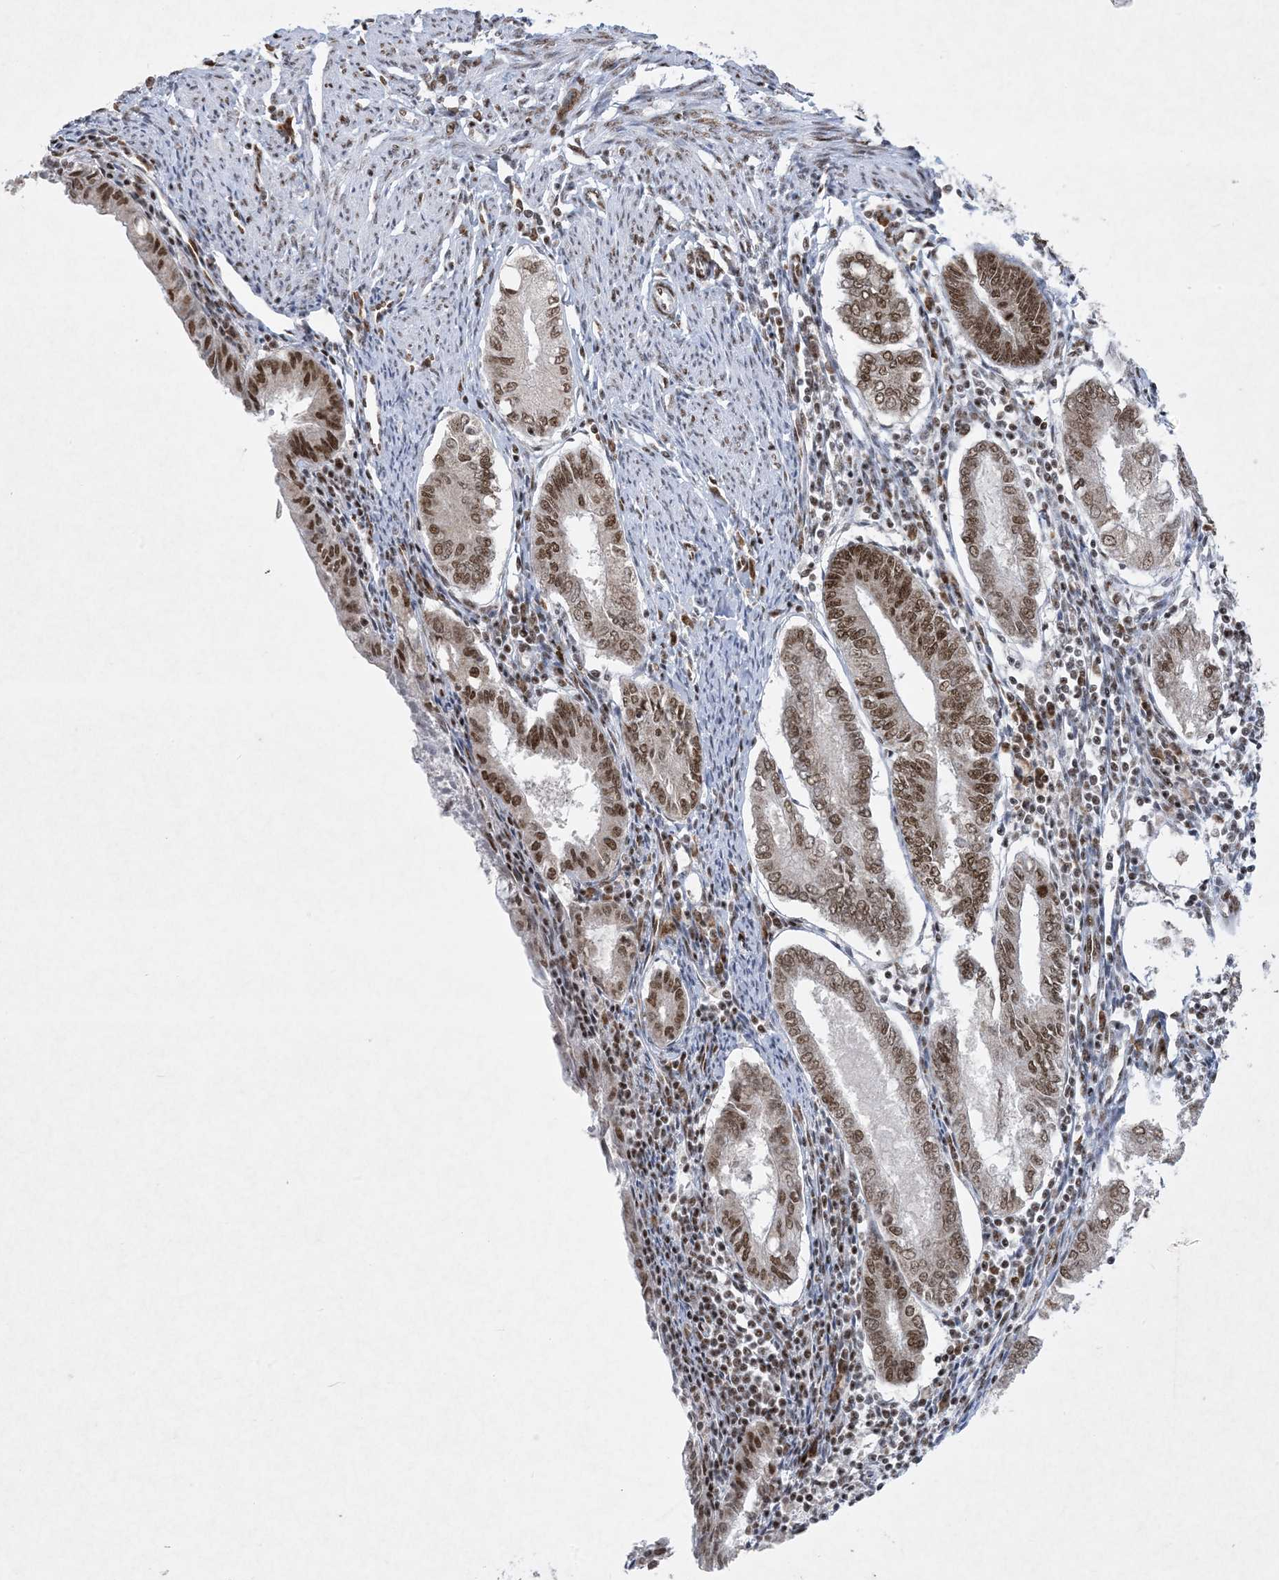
{"staining": {"intensity": "moderate", "quantity": ">75%", "location": "nuclear"}, "tissue": "endometrial cancer", "cell_type": "Tumor cells", "image_type": "cancer", "snomed": [{"axis": "morphology", "description": "Adenocarcinoma, NOS"}, {"axis": "topography", "description": "Endometrium"}], "caption": "Immunohistochemical staining of human endometrial adenocarcinoma displays medium levels of moderate nuclear expression in approximately >75% of tumor cells.", "gene": "PKNOX2", "patient": {"sex": "female", "age": 86}}